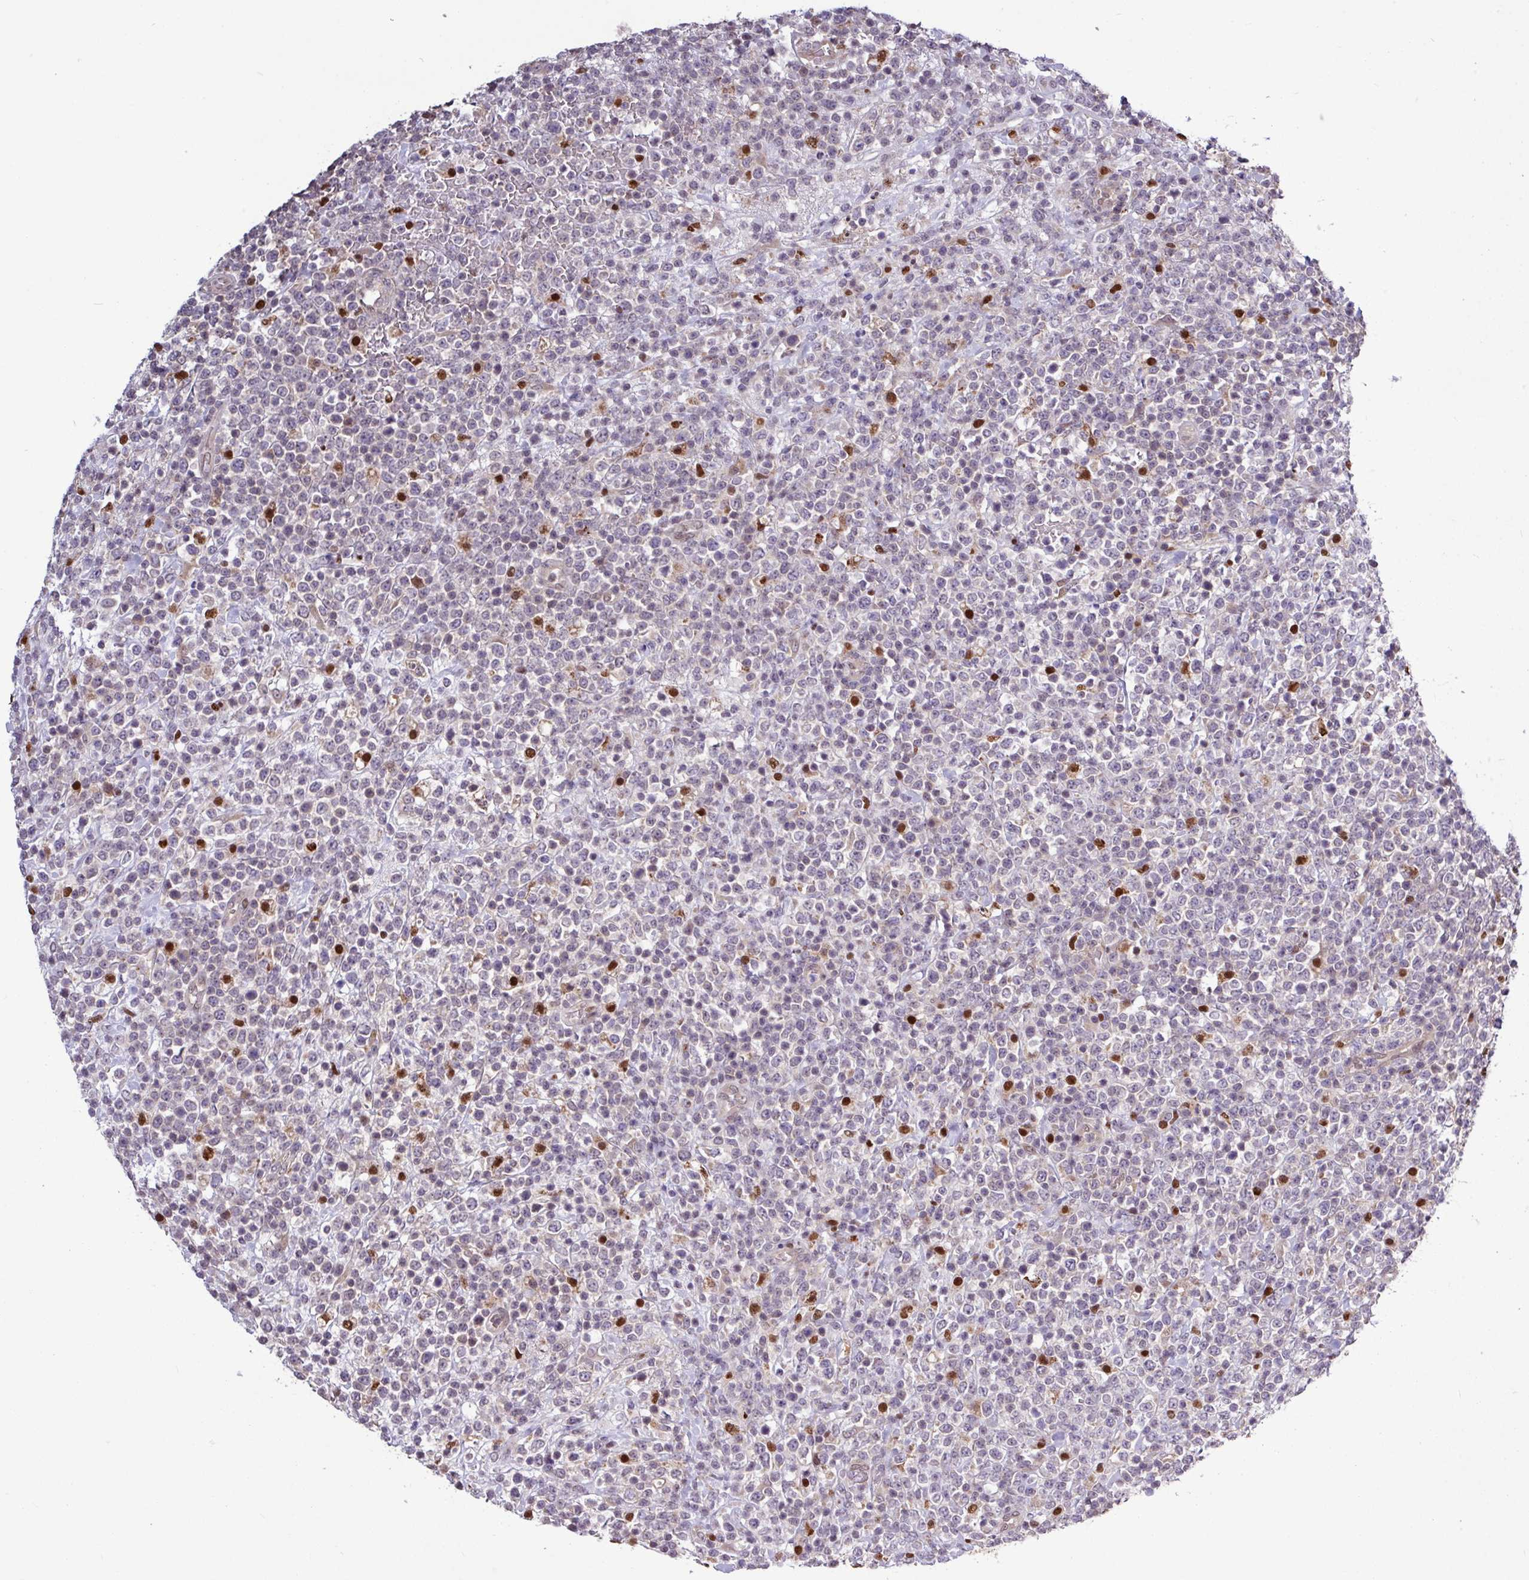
{"staining": {"intensity": "negative", "quantity": "none", "location": "none"}, "tissue": "lymphoma", "cell_type": "Tumor cells", "image_type": "cancer", "snomed": [{"axis": "morphology", "description": "Malignant lymphoma, non-Hodgkin's type, High grade"}, {"axis": "topography", "description": "Colon"}], "caption": "Immunohistochemistry (IHC) image of neoplastic tissue: lymphoma stained with DAB demonstrates no significant protein expression in tumor cells. Brightfield microscopy of immunohistochemistry (IHC) stained with DAB (brown) and hematoxylin (blue), captured at high magnification.", "gene": "SKIC2", "patient": {"sex": "female", "age": 53}}